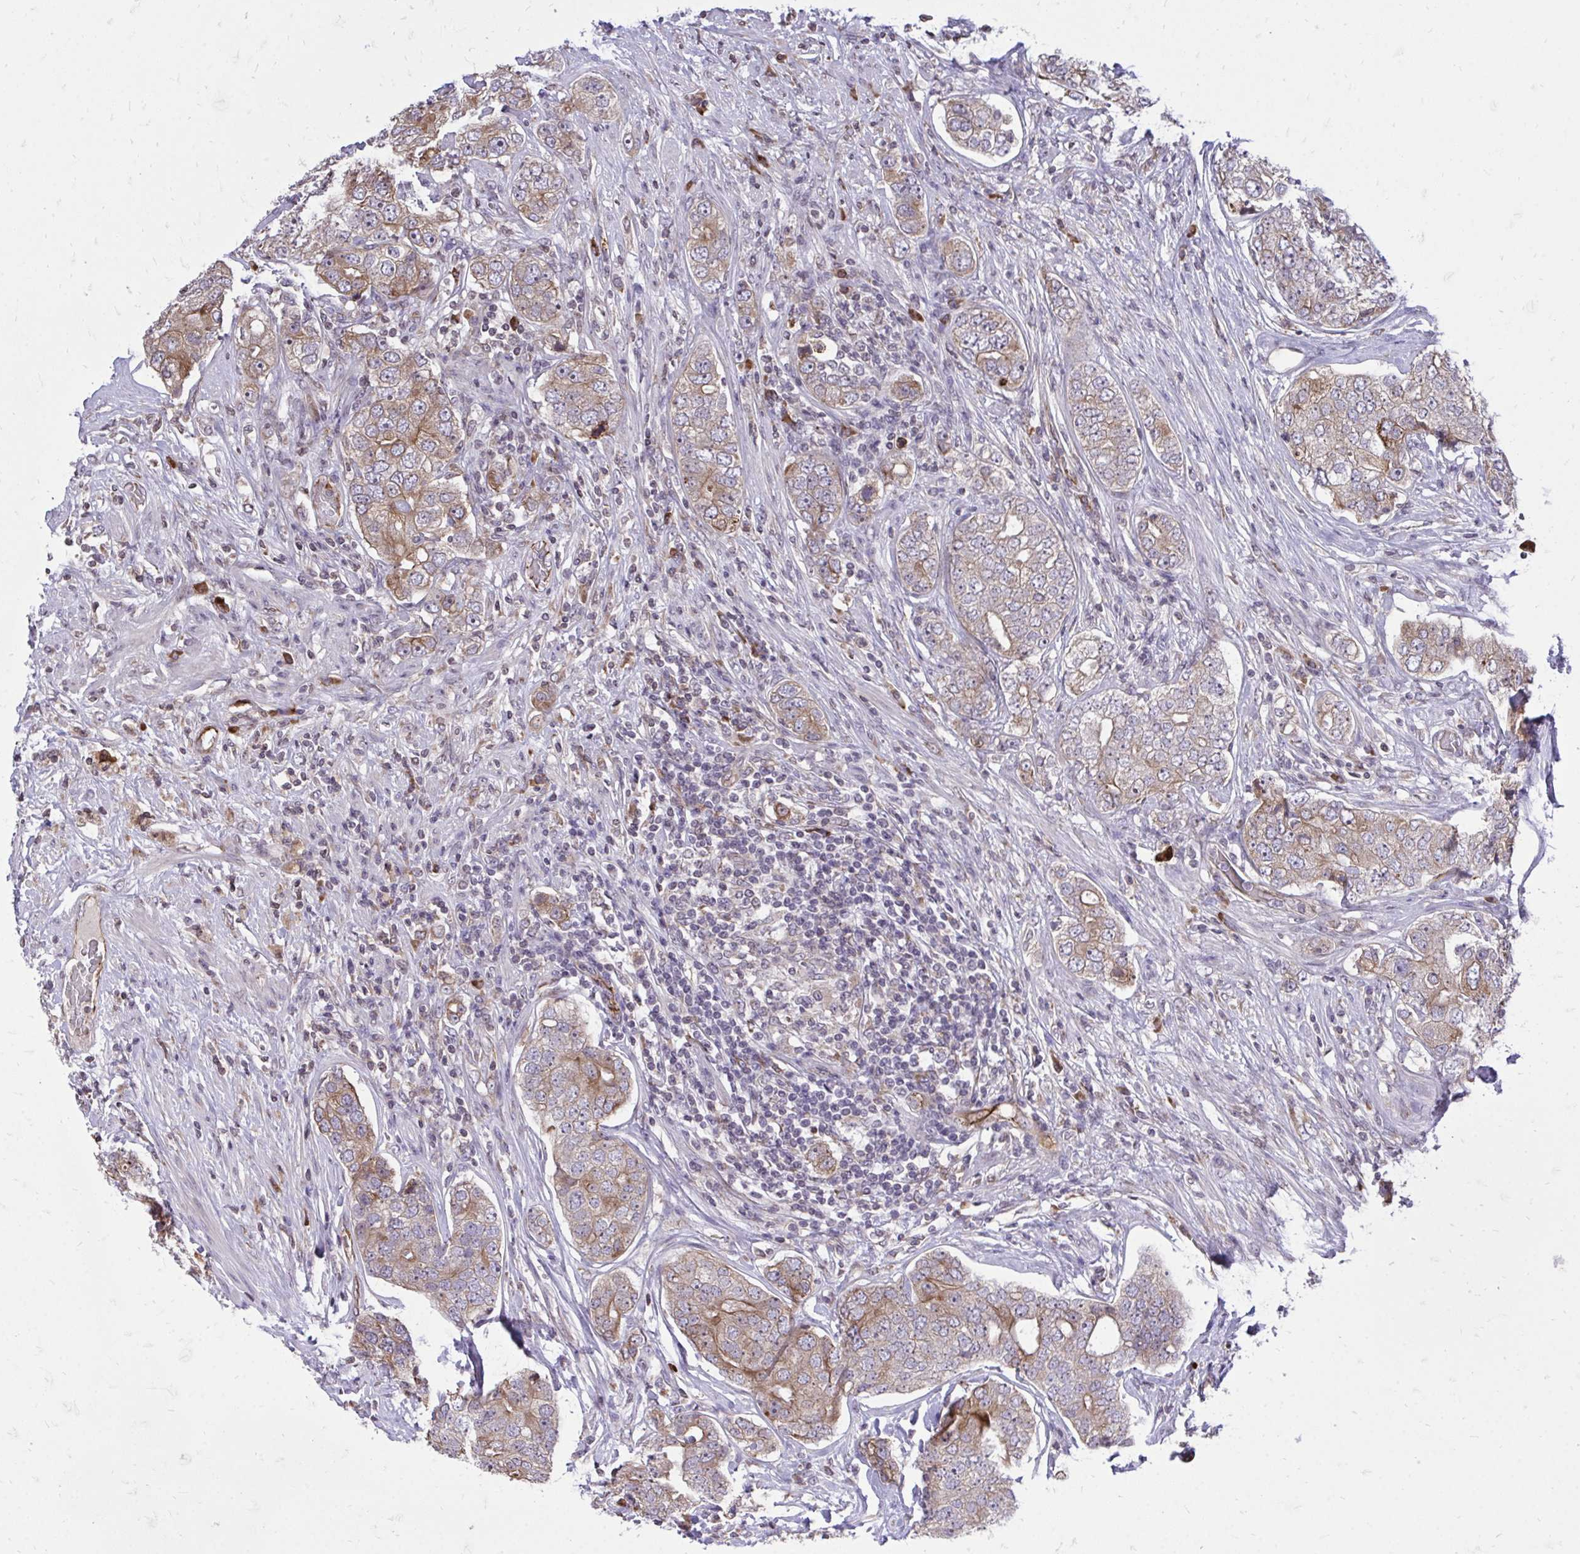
{"staining": {"intensity": "moderate", "quantity": "25%-75%", "location": "cytoplasmic/membranous,nuclear"}, "tissue": "prostate cancer", "cell_type": "Tumor cells", "image_type": "cancer", "snomed": [{"axis": "morphology", "description": "Adenocarcinoma, High grade"}, {"axis": "topography", "description": "Prostate"}], "caption": "Tumor cells exhibit medium levels of moderate cytoplasmic/membranous and nuclear expression in approximately 25%-75% of cells in human adenocarcinoma (high-grade) (prostate). The staining was performed using DAB to visualize the protein expression in brown, while the nuclei were stained in blue with hematoxylin (Magnification: 20x).", "gene": "METTL9", "patient": {"sex": "male", "age": 60}}